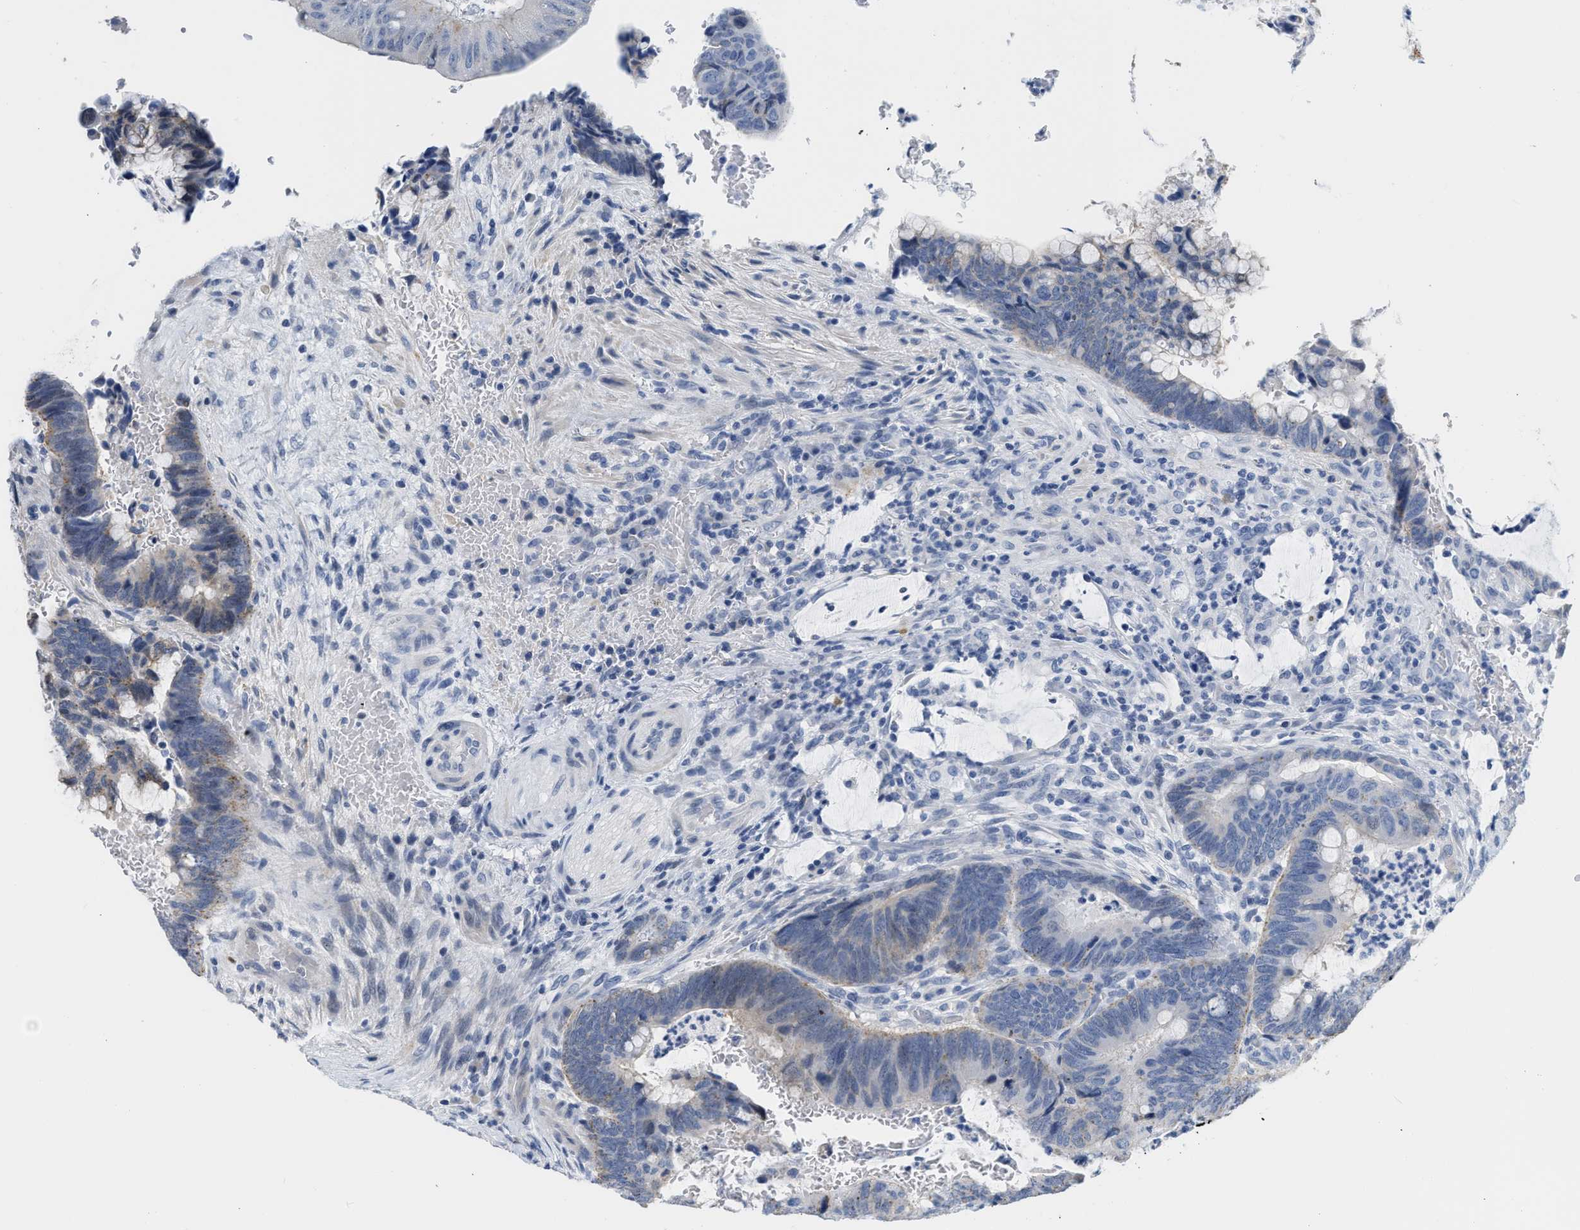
{"staining": {"intensity": "weak", "quantity": "<25%", "location": "cytoplasmic/membranous"}, "tissue": "colorectal cancer", "cell_type": "Tumor cells", "image_type": "cancer", "snomed": [{"axis": "morphology", "description": "Normal tissue, NOS"}, {"axis": "morphology", "description": "Adenocarcinoma, NOS"}, {"axis": "topography", "description": "Rectum"}, {"axis": "topography", "description": "Peripheral nerve tissue"}], "caption": "A micrograph of human adenocarcinoma (colorectal) is negative for staining in tumor cells.", "gene": "CRYM", "patient": {"sex": "male", "age": 92}}